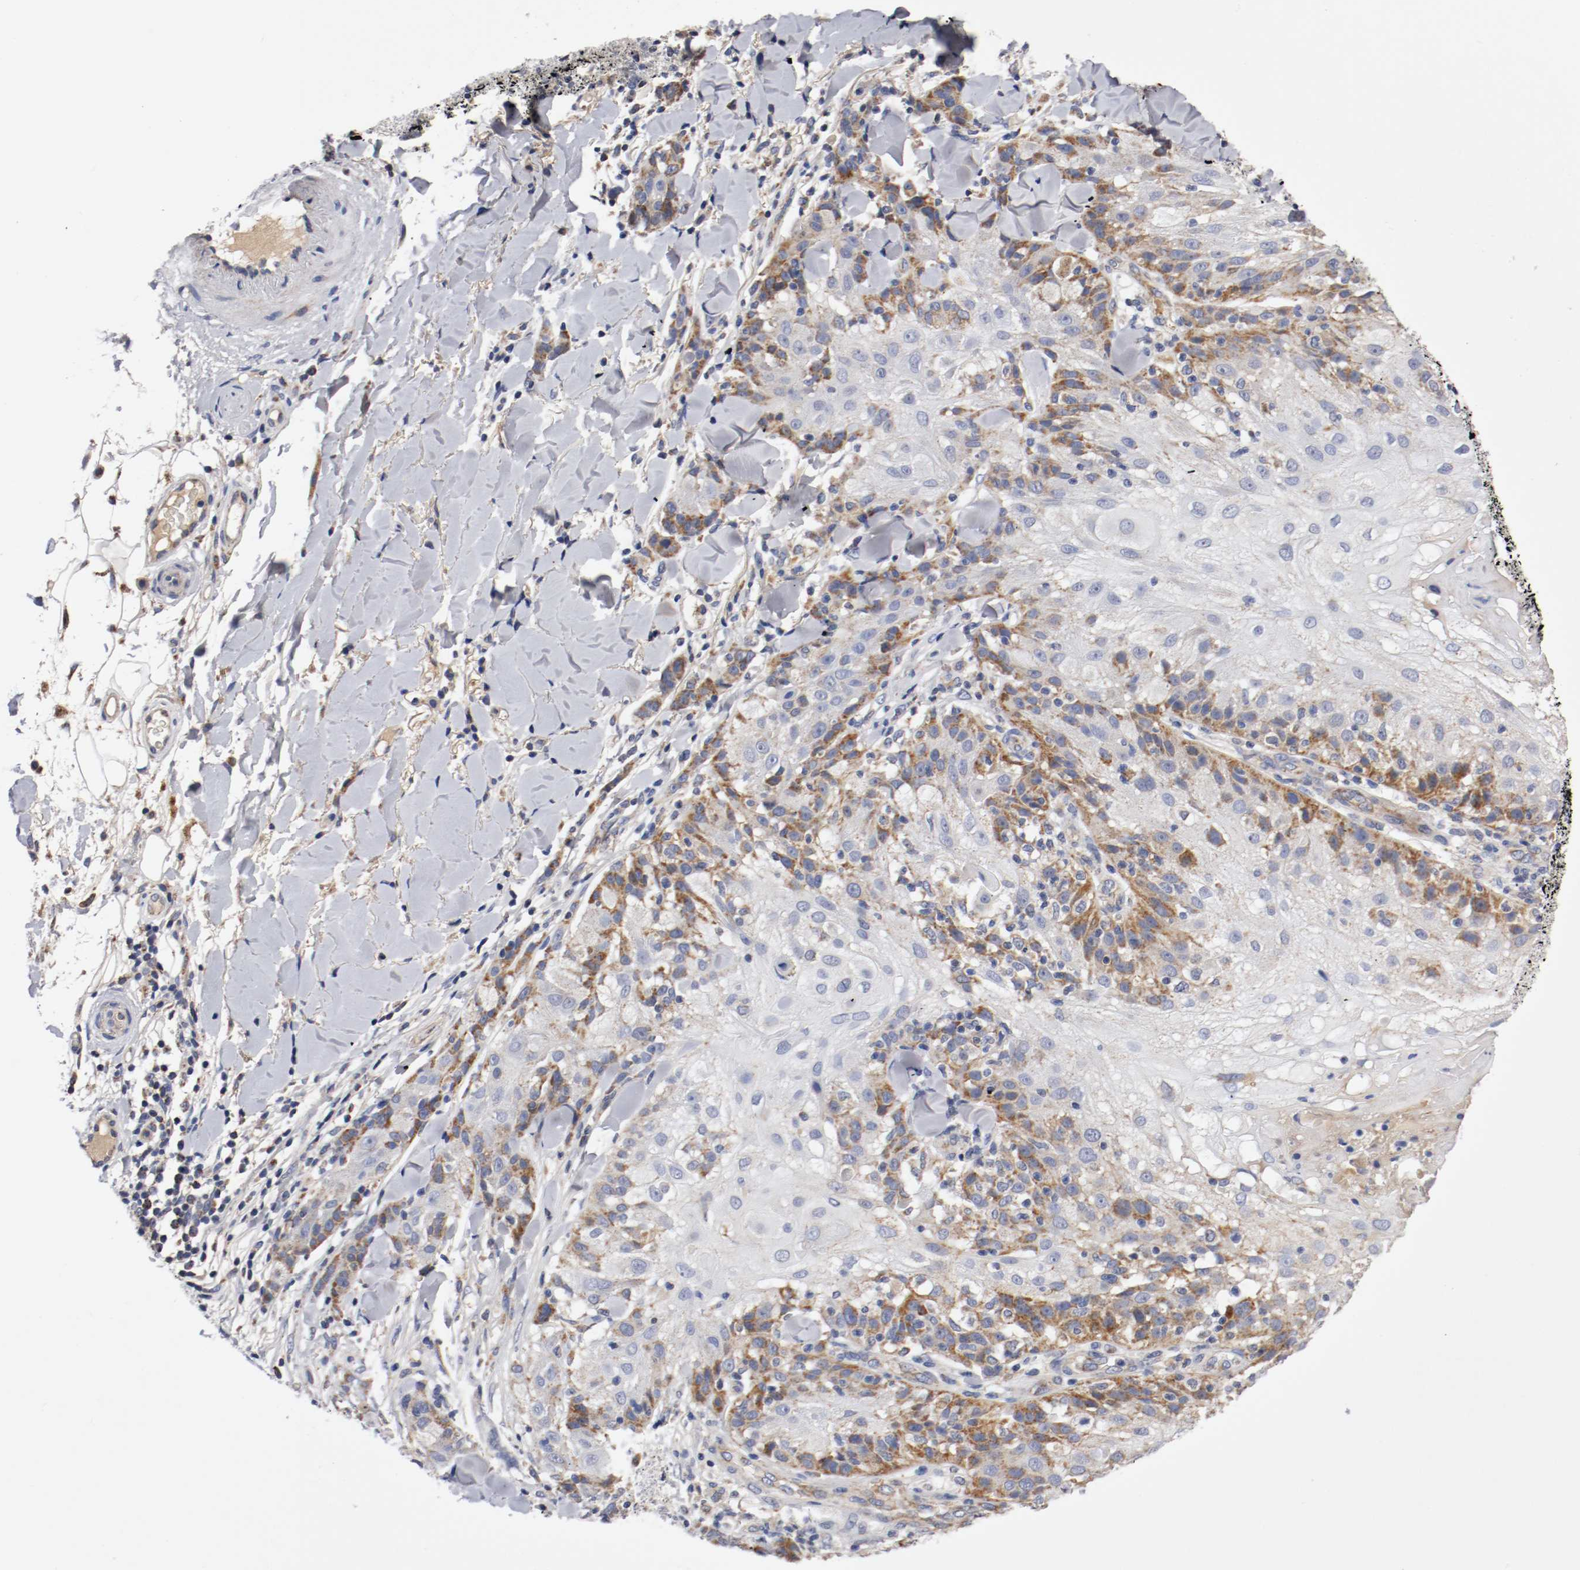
{"staining": {"intensity": "weak", "quantity": "25%-75%", "location": "cytoplasmic/membranous"}, "tissue": "skin cancer", "cell_type": "Tumor cells", "image_type": "cancer", "snomed": [{"axis": "morphology", "description": "Normal tissue, NOS"}, {"axis": "morphology", "description": "Squamous cell carcinoma, NOS"}, {"axis": "topography", "description": "Skin"}], "caption": "This image reveals skin cancer stained with immunohistochemistry to label a protein in brown. The cytoplasmic/membranous of tumor cells show weak positivity for the protein. Nuclei are counter-stained blue.", "gene": "PCSK6", "patient": {"sex": "female", "age": 83}}